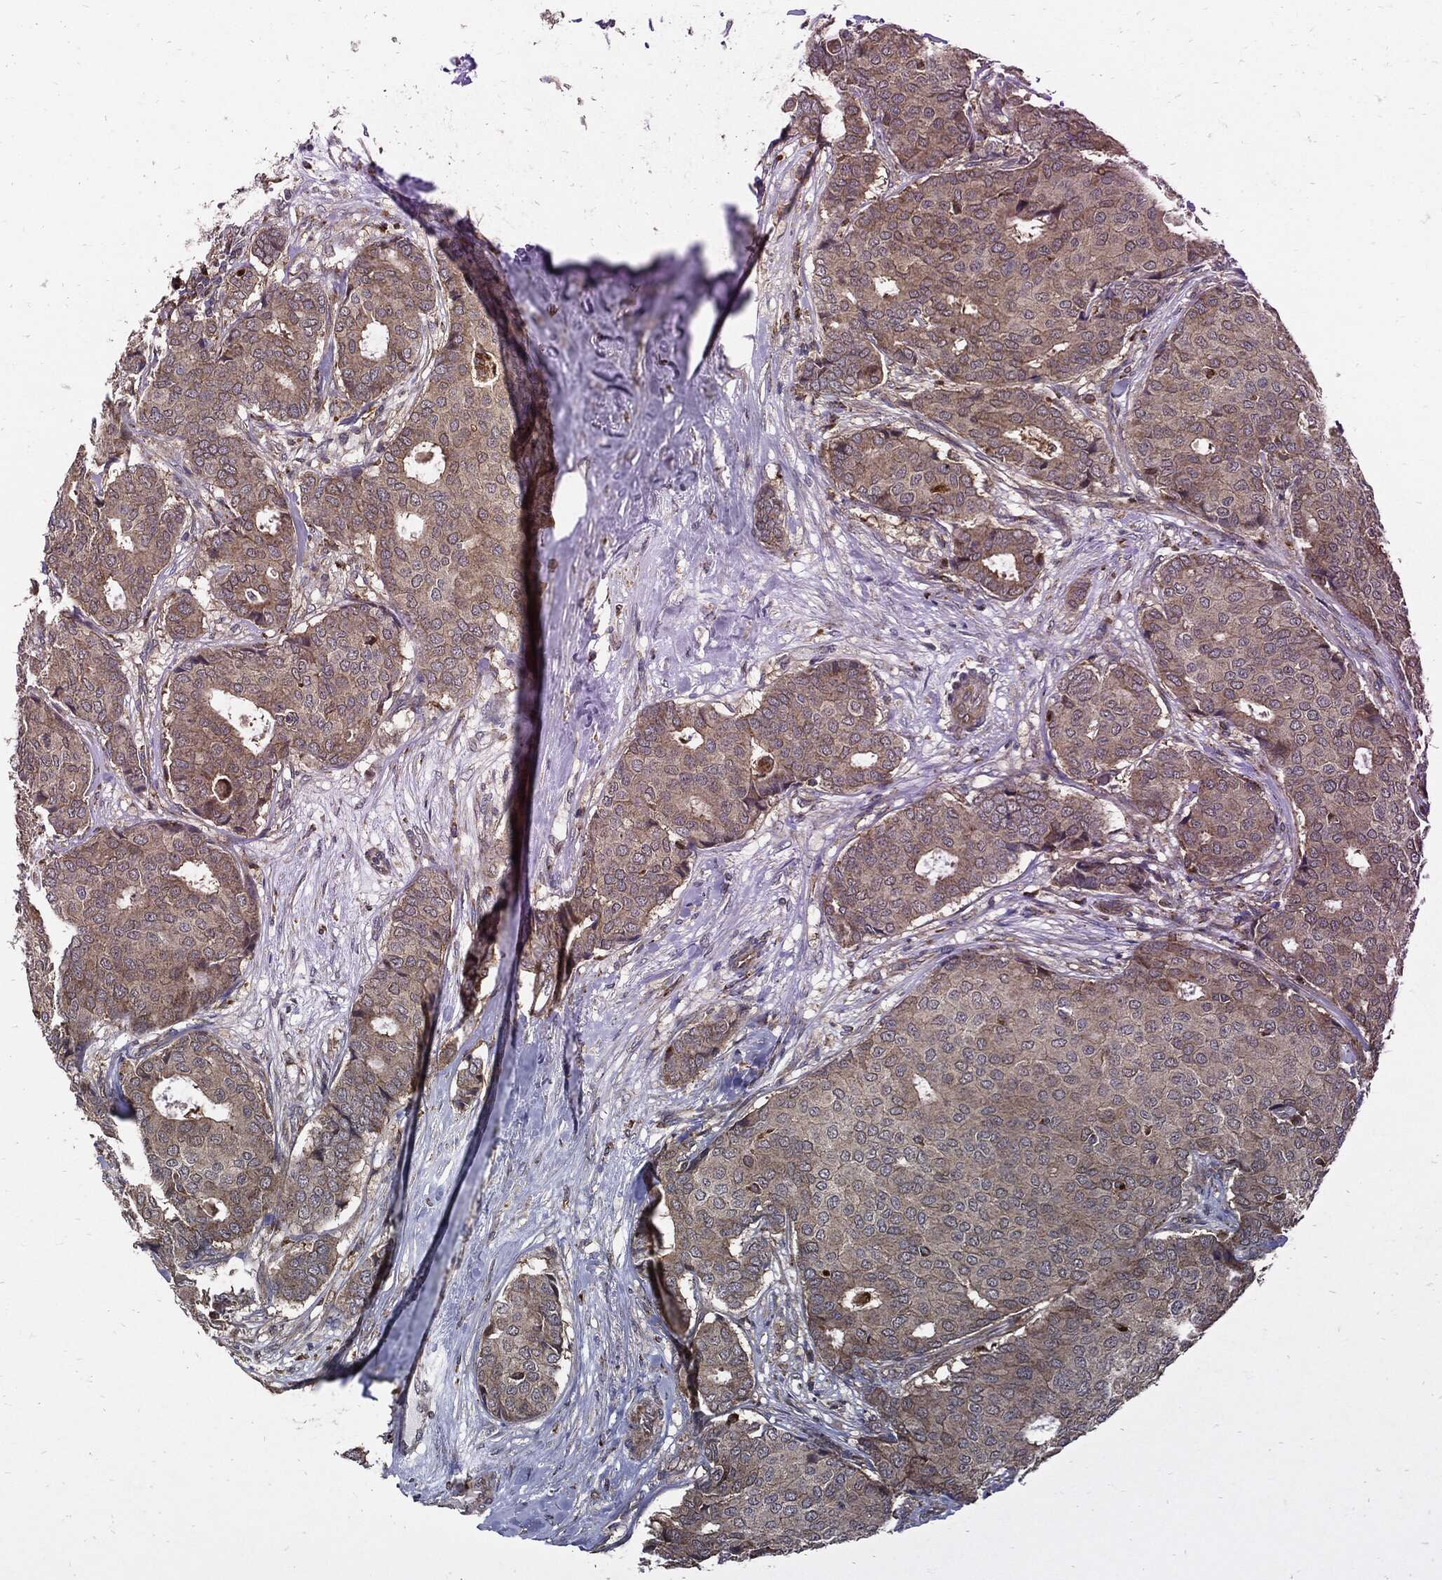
{"staining": {"intensity": "weak", "quantity": "25%-75%", "location": "cytoplasmic/membranous"}, "tissue": "breast cancer", "cell_type": "Tumor cells", "image_type": "cancer", "snomed": [{"axis": "morphology", "description": "Duct carcinoma"}, {"axis": "topography", "description": "Breast"}], "caption": "Immunohistochemistry micrograph of neoplastic tissue: human breast intraductal carcinoma stained using IHC demonstrates low levels of weak protein expression localized specifically in the cytoplasmic/membranous of tumor cells, appearing as a cytoplasmic/membranous brown color.", "gene": "SLC31A2", "patient": {"sex": "female", "age": 75}}